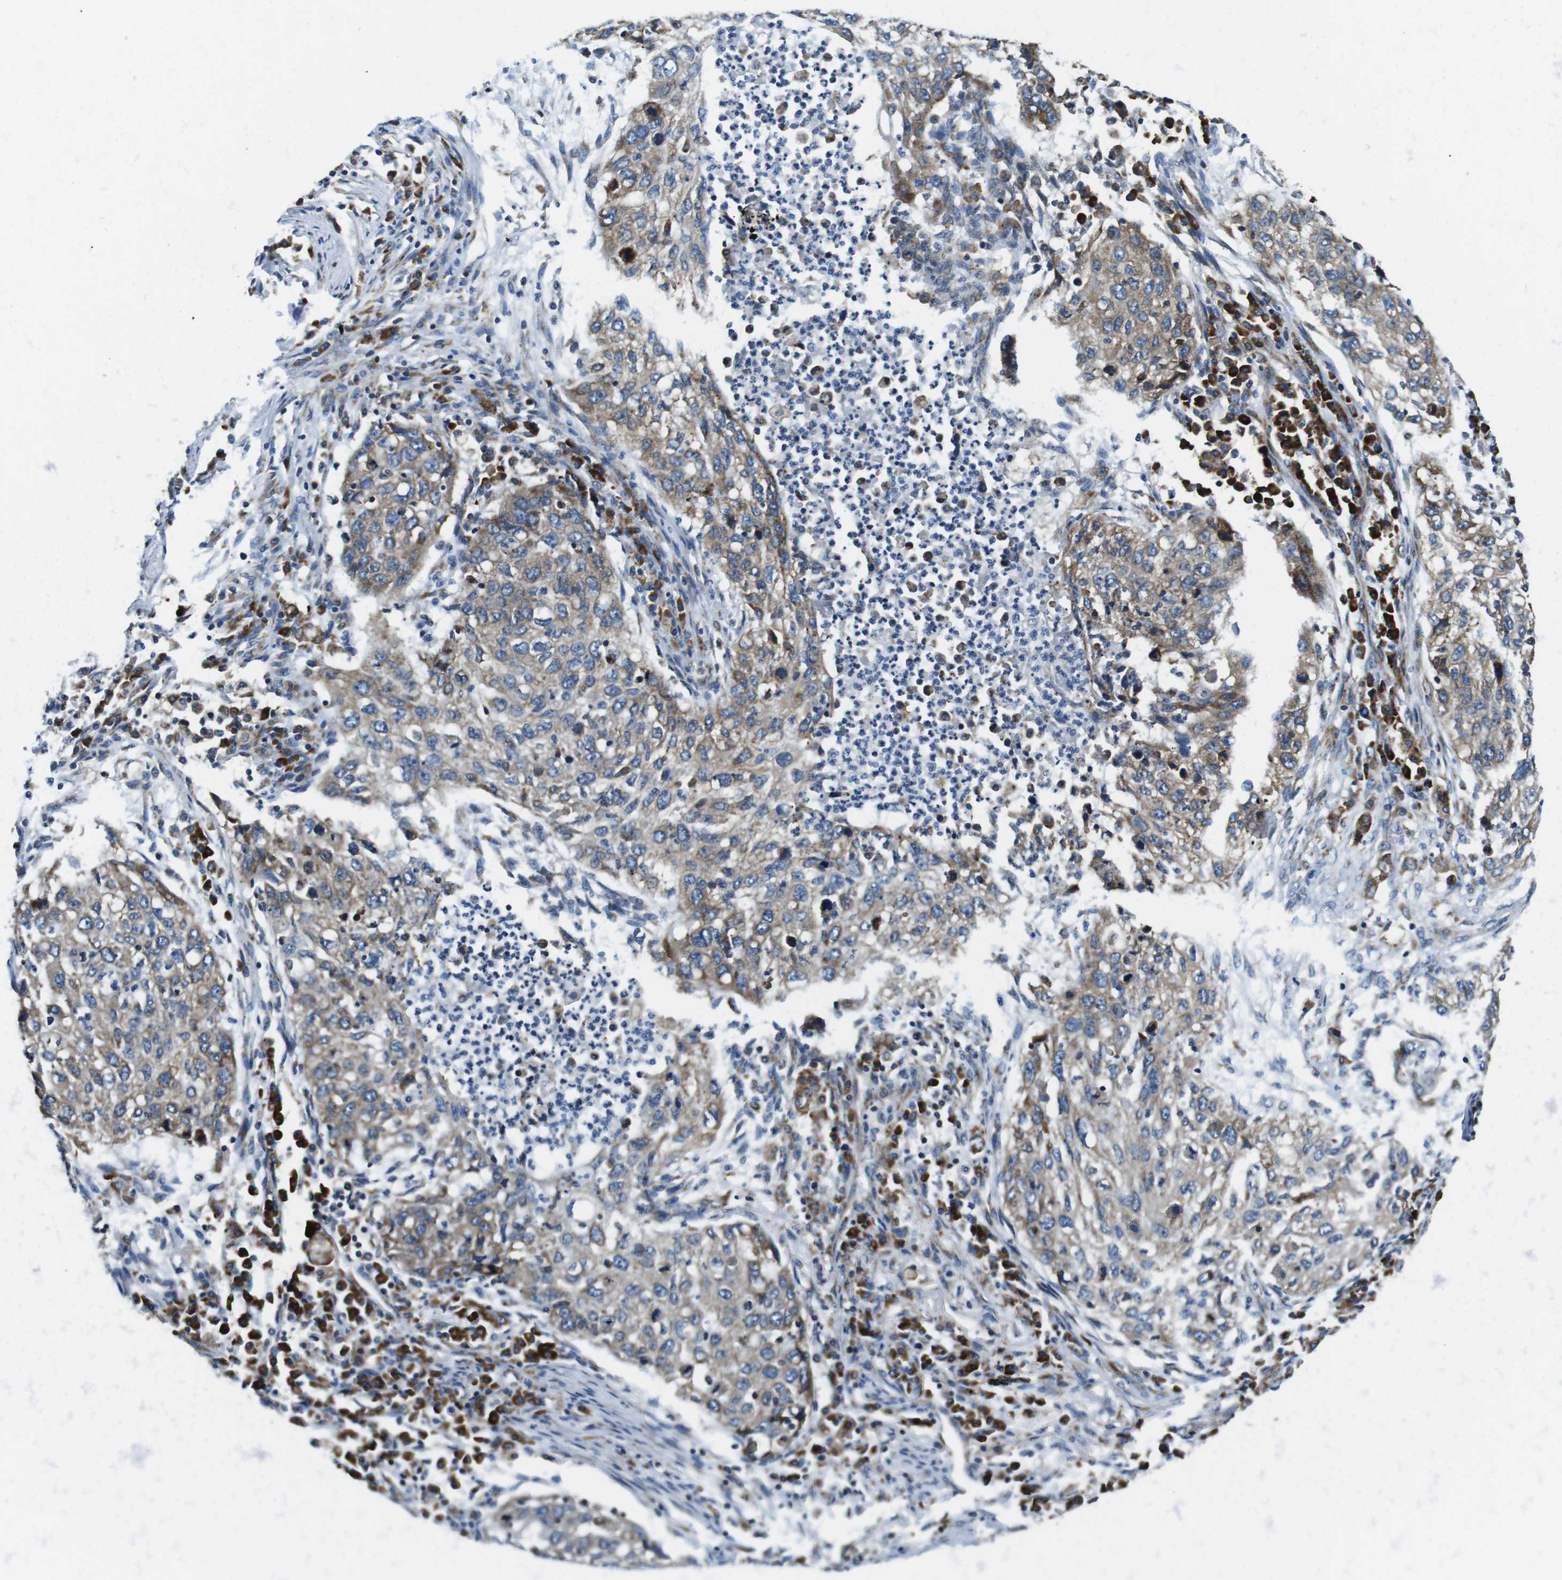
{"staining": {"intensity": "weak", "quantity": ">75%", "location": "cytoplasmic/membranous"}, "tissue": "lung cancer", "cell_type": "Tumor cells", "image_type": "cancer", "snomed": [{"axis": "morphology", "description": "Squamous cell carcinoma, NOS"}, {"axis": "topography", "description": "Lung"}], "caption": "Immunohistochemistry (IHC) staining of lung cancer, which displays low levels of weak cytoplasmic/membranous positivity in about >75% of tumor cells indicating weak cytoplasmic/membranous protein positivity. The staining was performed using DAB (brown) for protein detection and nuclei were counterstained in hematoxylin (blue).", "gene": "UGGT1", "patient": {"sex": "female", "age": 63}}